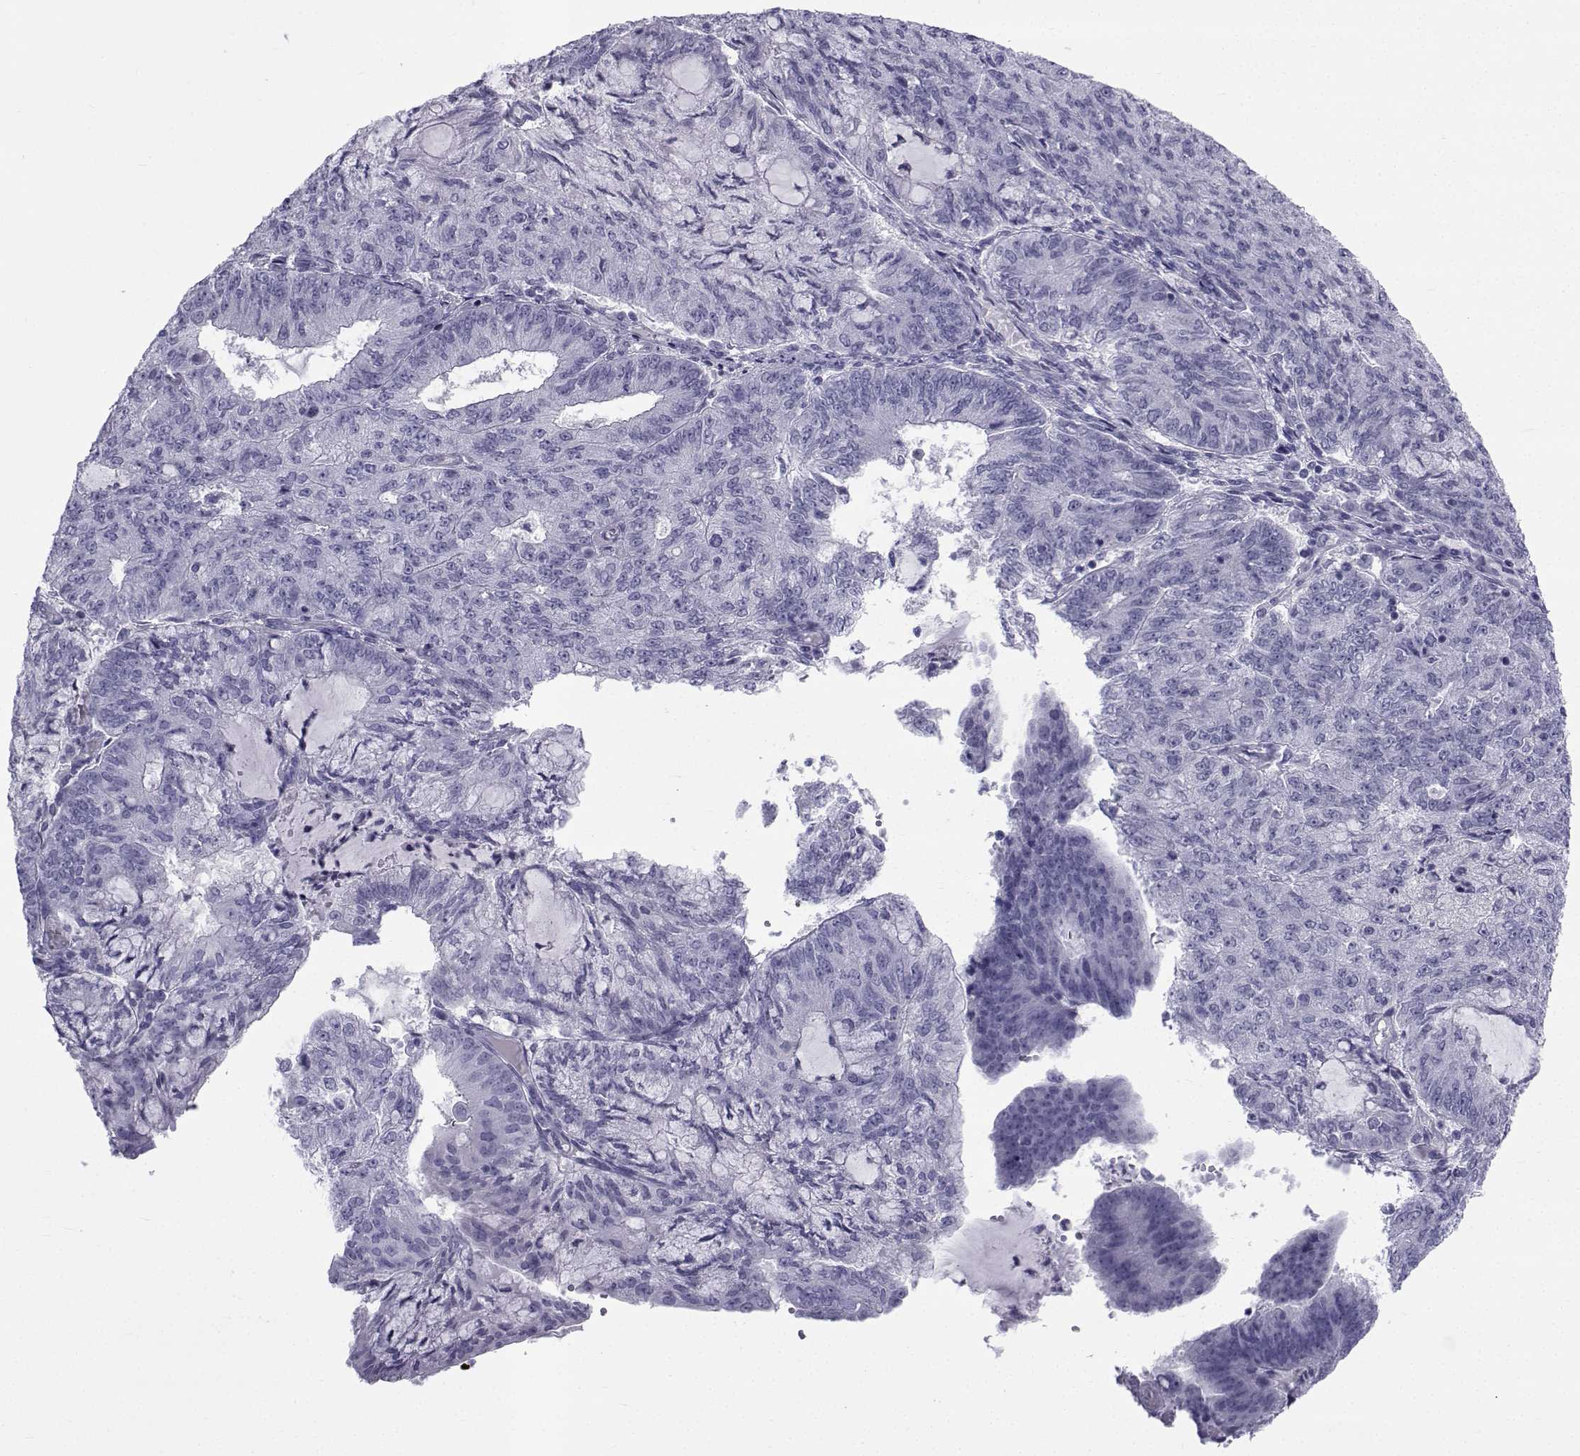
{"staining": {"intensity": "negative", "quantity": "none", "location": "none"}, "tissue": "endometrial cancer", "cell_type": "Tumor cells", "image_type": "cancer", "snomed": [{"axis": "morphology", "description": "Adenocarcinoma, NOS"}, {"axis": "topography", "description": "Endometrium"}], "caption": "Protein analysis of endometrial cancer reveals no significant positivity in tumor cells.", "gene": "SPANXD", "patient": {"sex": "female", "age": 82}}